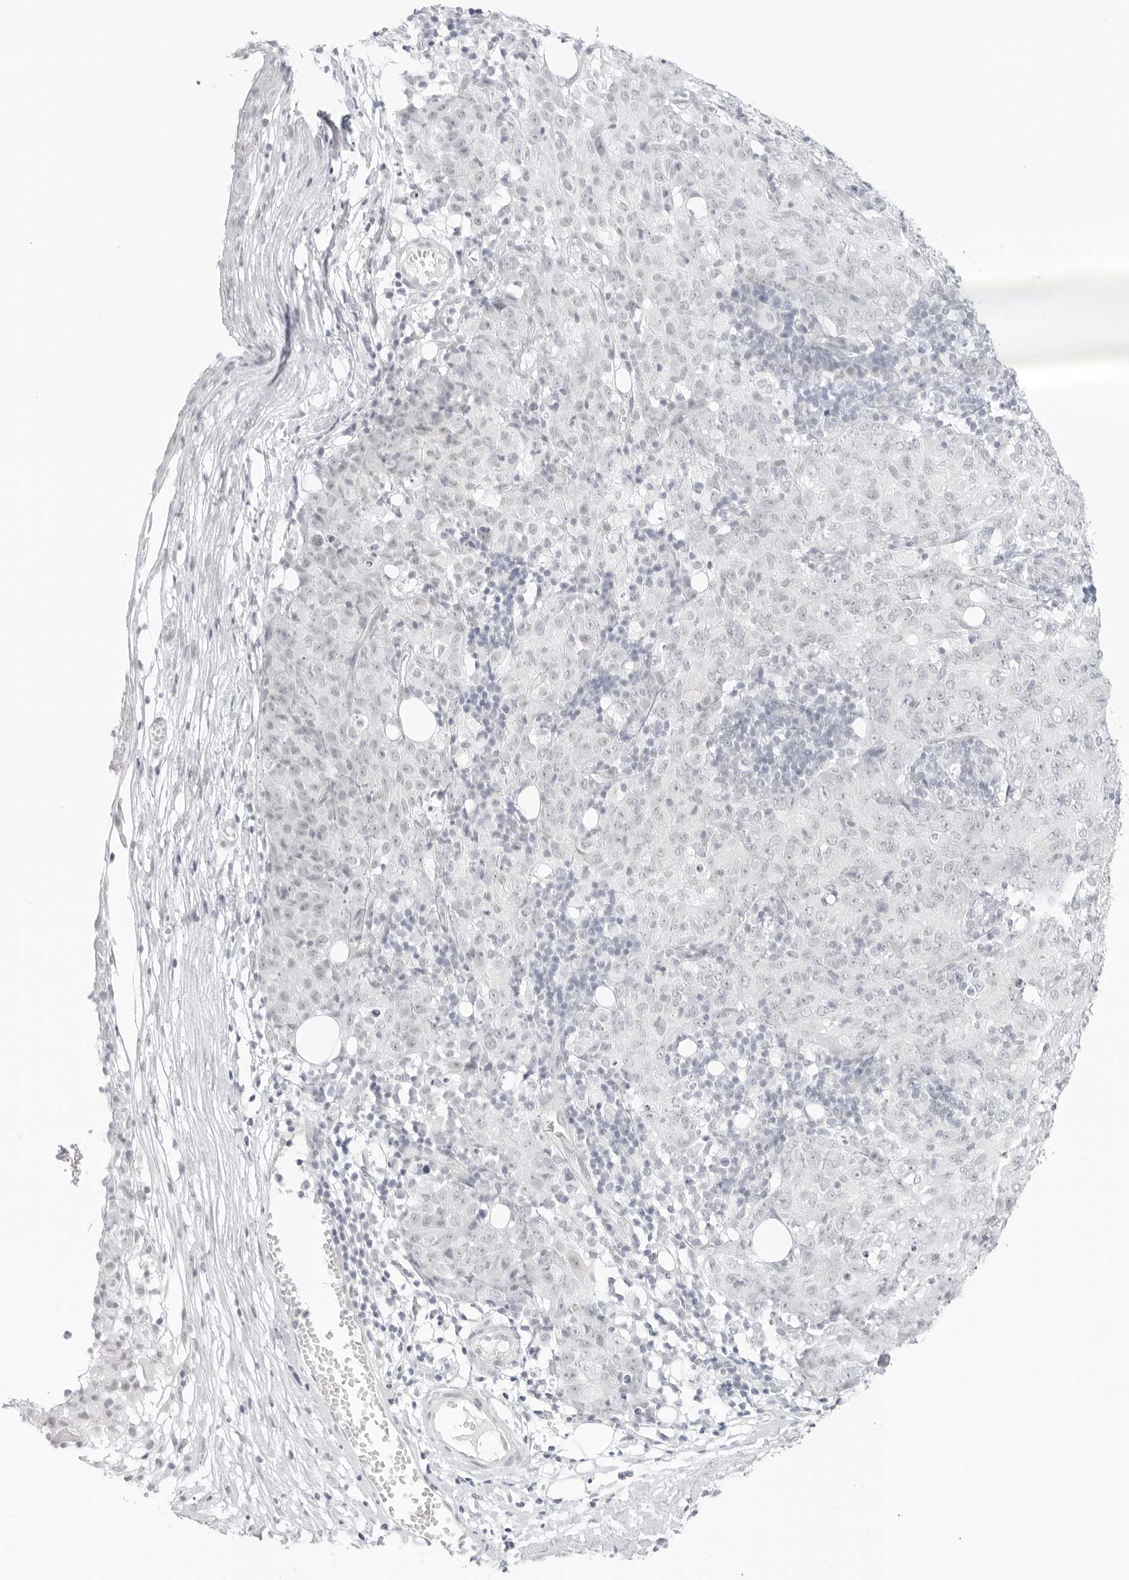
{"staining": {"intensity": "negative", "quantity": "none", "location": "none"}, "tissue": "ovarian cancer", "cell_type": "Tumor cells", "image_type": "cancer", "snomed": [{"axis": "morphology", "description": "Carcinoma, endometroid"}, {"axis": "topography", "description": "Ovary"}], "caption": "Tumor cells are negative for brown protein staining in ovarian endometroid carcinoma.", "gene": "MED18", "patient": {"sex": "female", "age": 42}}